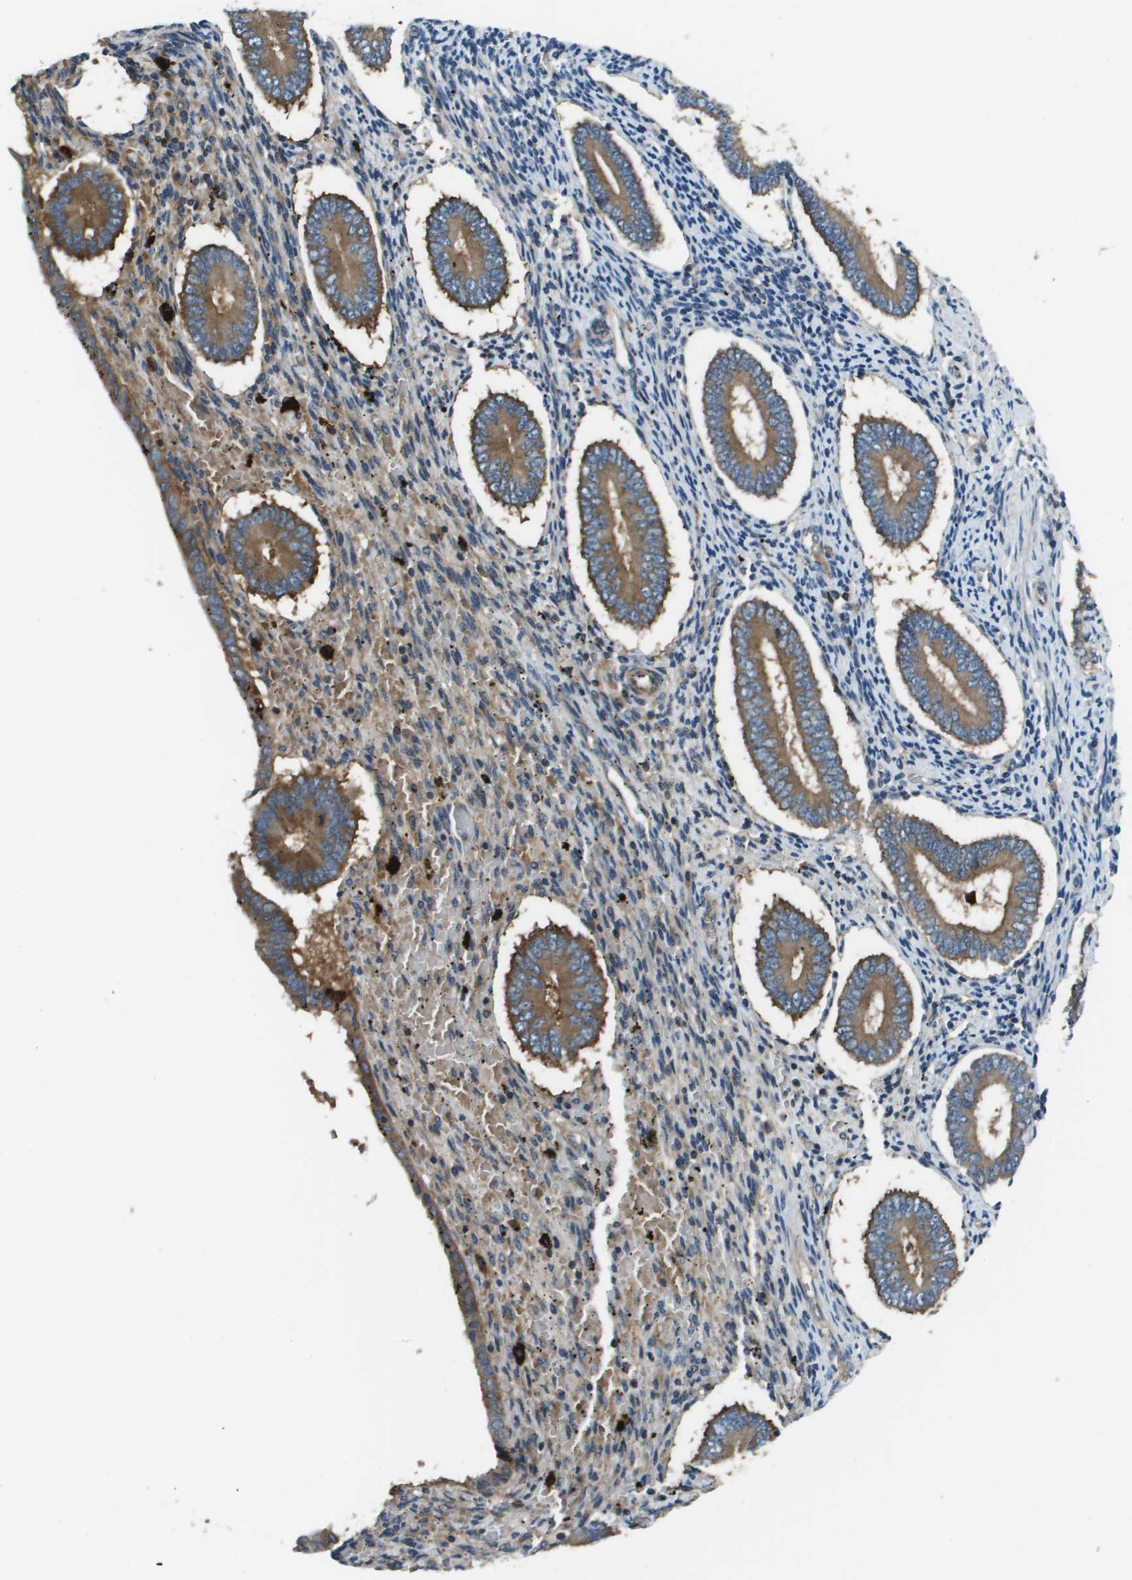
{"staining": {"intensity": "moderate", "quantity": "<25%", "location": "cytoplasmic/membranous"}, "tissue": "endometrium", "cell_type": "Cells in endometrial stroma", "image_type": "normal", "snomed": [{"axis": "morphology", "description": "Normal tissue, NOS"}, {"axis": "topography", "description": "Endometrium"}], "caption": "This is an image of IHC staining of normal endometrium, which shows moderate expression in the cytoplasmic/membranous of cells in endometrial stroma.", "gene": "EIF3B", "patient": {"sex": "female", "age": 42}}